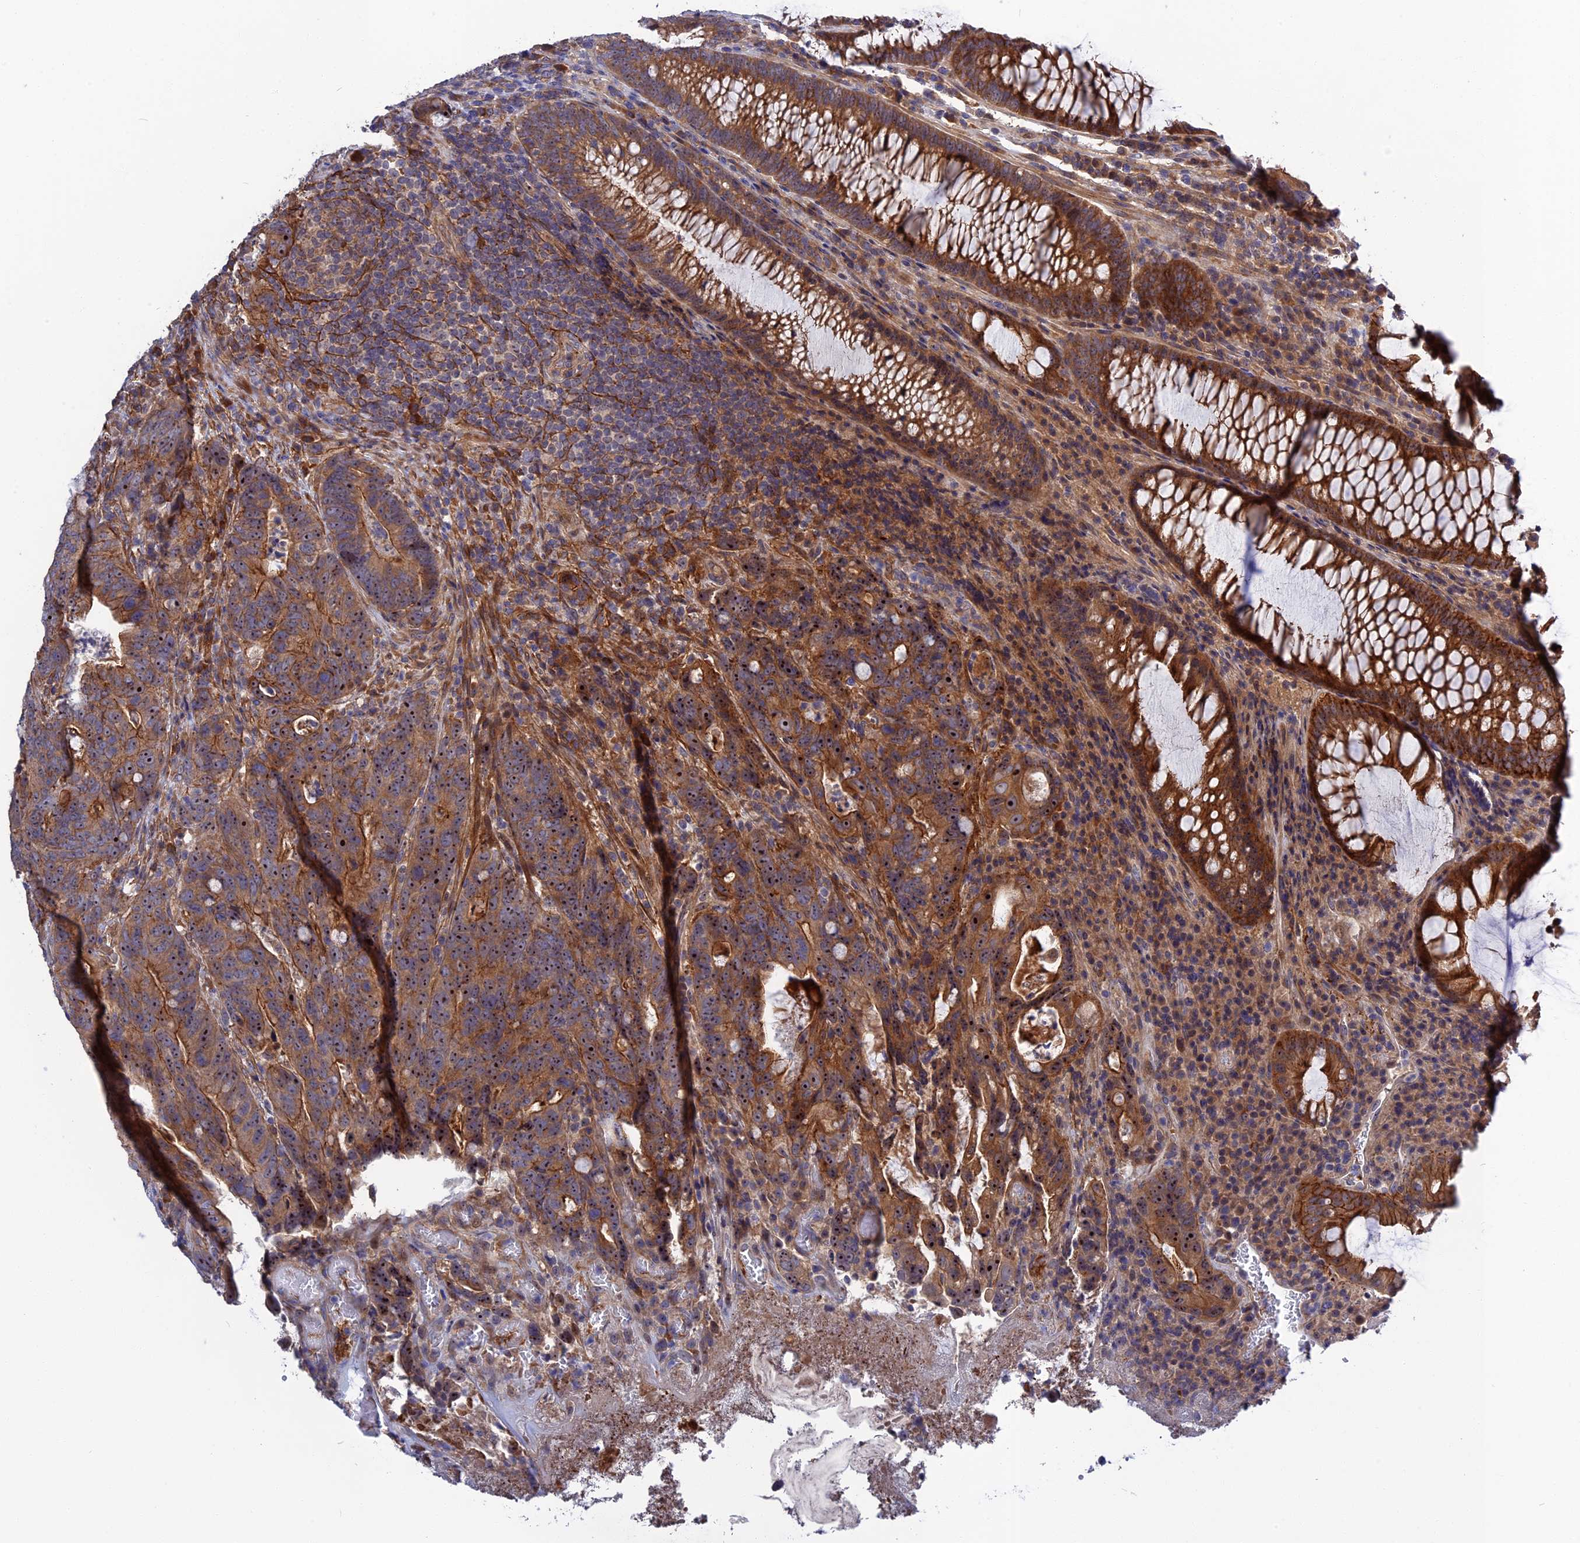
{"staining": {"intensity": "moderate", "quantity": ">75%", "location": "cytoplasmic/membranous,nuclear"}, "tissue": "colorectal cancer", "cell_type": "Tumor cells", "image_type": "cancer", "snomed": [{"axis": "morphology", "description": "Adenocarcinoma, NOS"}, {"axis": "topography", "description": "Colon"}], "caption": "Protein analysis of colorectal adenocarcinoma tissue reveals moderate cytoplasmic/membranous and nuclear positivity in approximately >75% of tumor cells. The staining is performed using DAB (3,3'-diaminobenzidine) brown chromogen to label protein expression. The nuclei are counter-stained blue using hematoxylin.", "gene": "CRACD", "patient": {"sex": "female", "age": 82}}